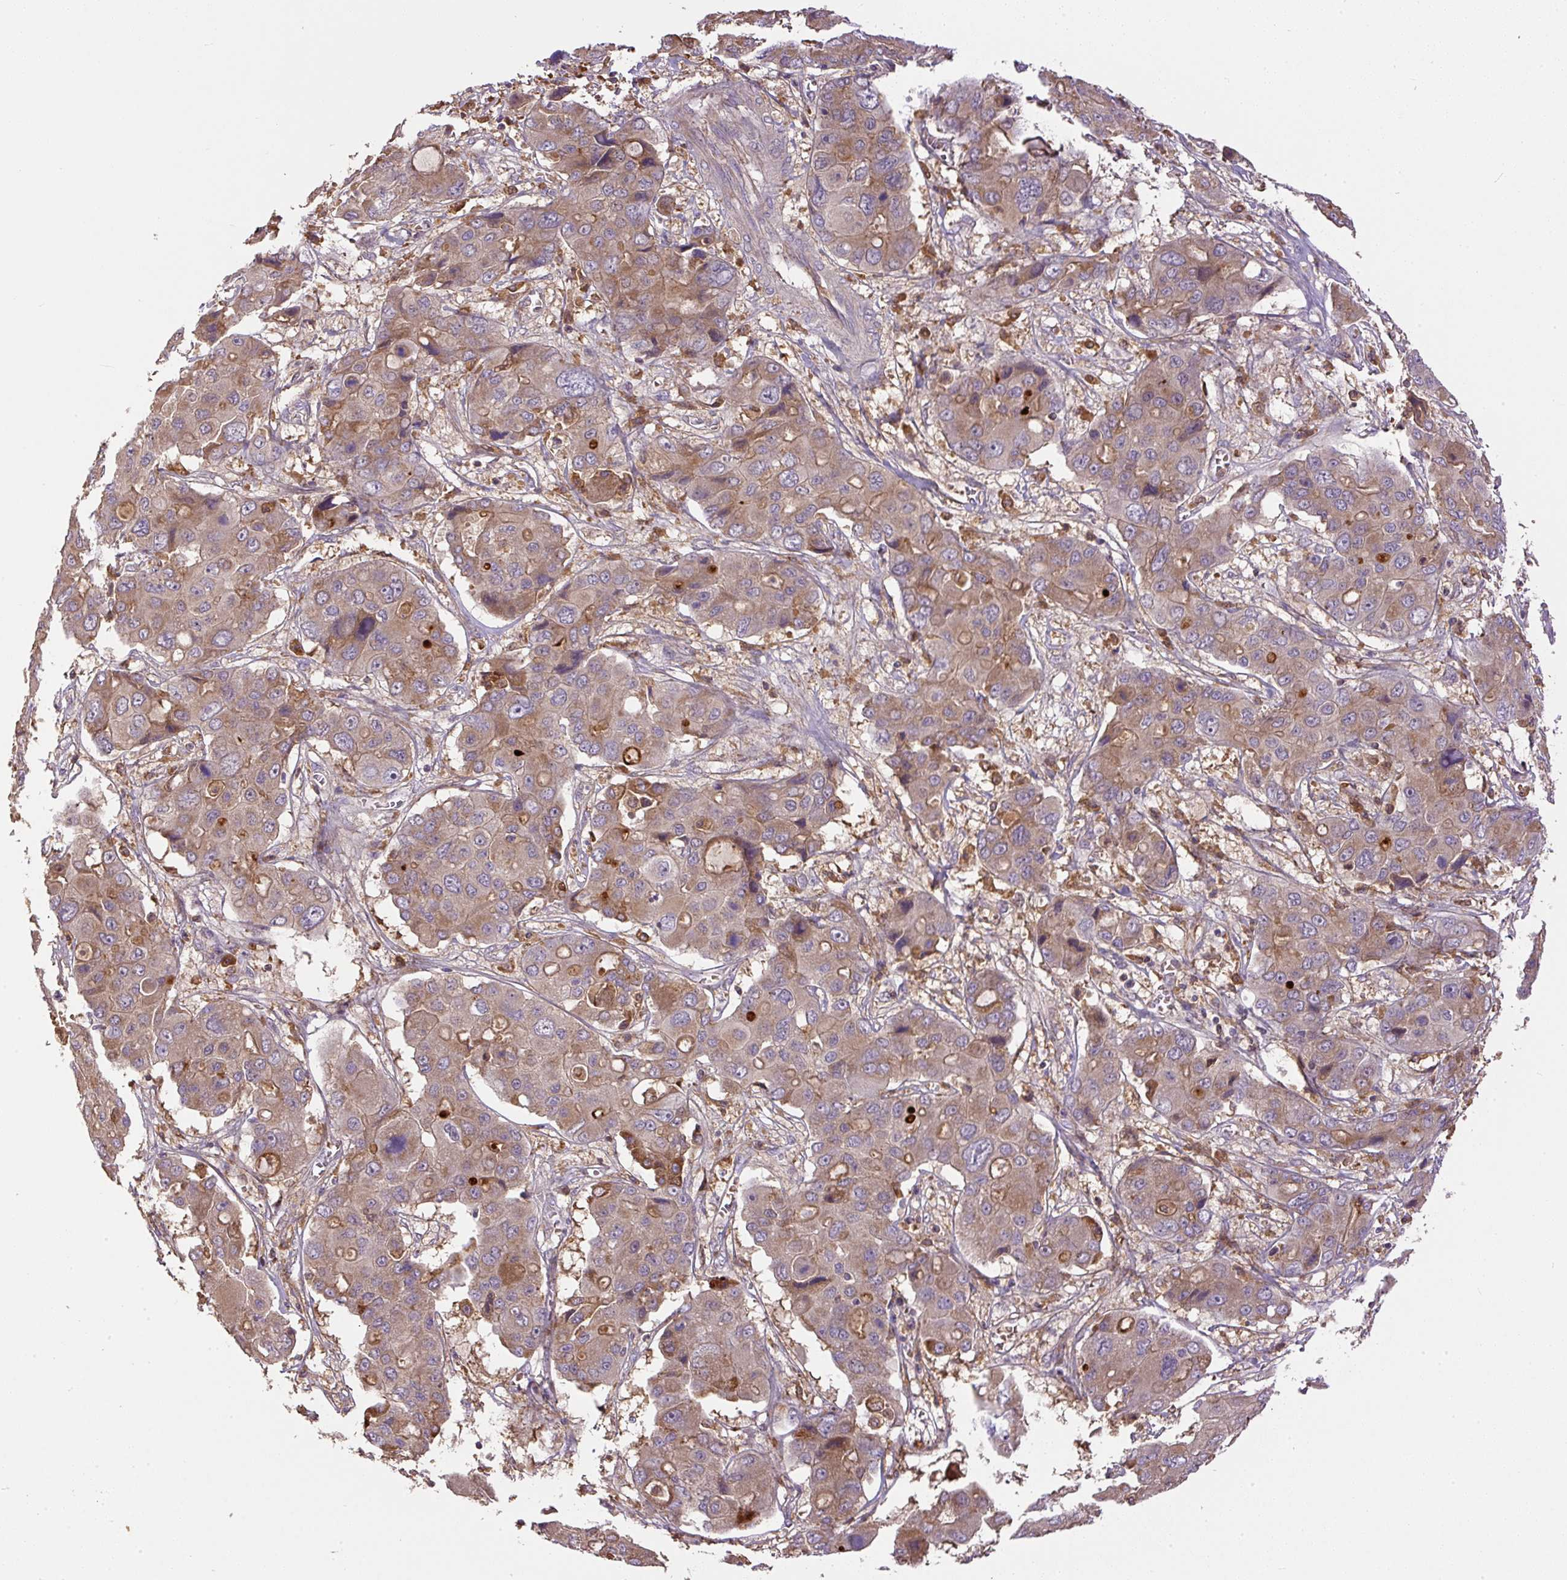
{"staining": {"intensity": "moderate", "quantity": ">75%", "location": "cytoplasmic/membranous"}, "tissue": "liver cancer", "cell_type": "Tumor cells", "image_type": "cancer", "snomed": [{"axis": "morphology", "description": "Cholangiocarcinoma"}, {"axis": "topography", "description": "Liver"}], "caption": "Protein staining of cholangiocarcinoma (liver) tissue demonstrates moderate cytoplasmic/membranous expression in approximately >75% of tumor cells.", "gene": "DAPK1", "patient": {"sex": "male", "age": 67}}